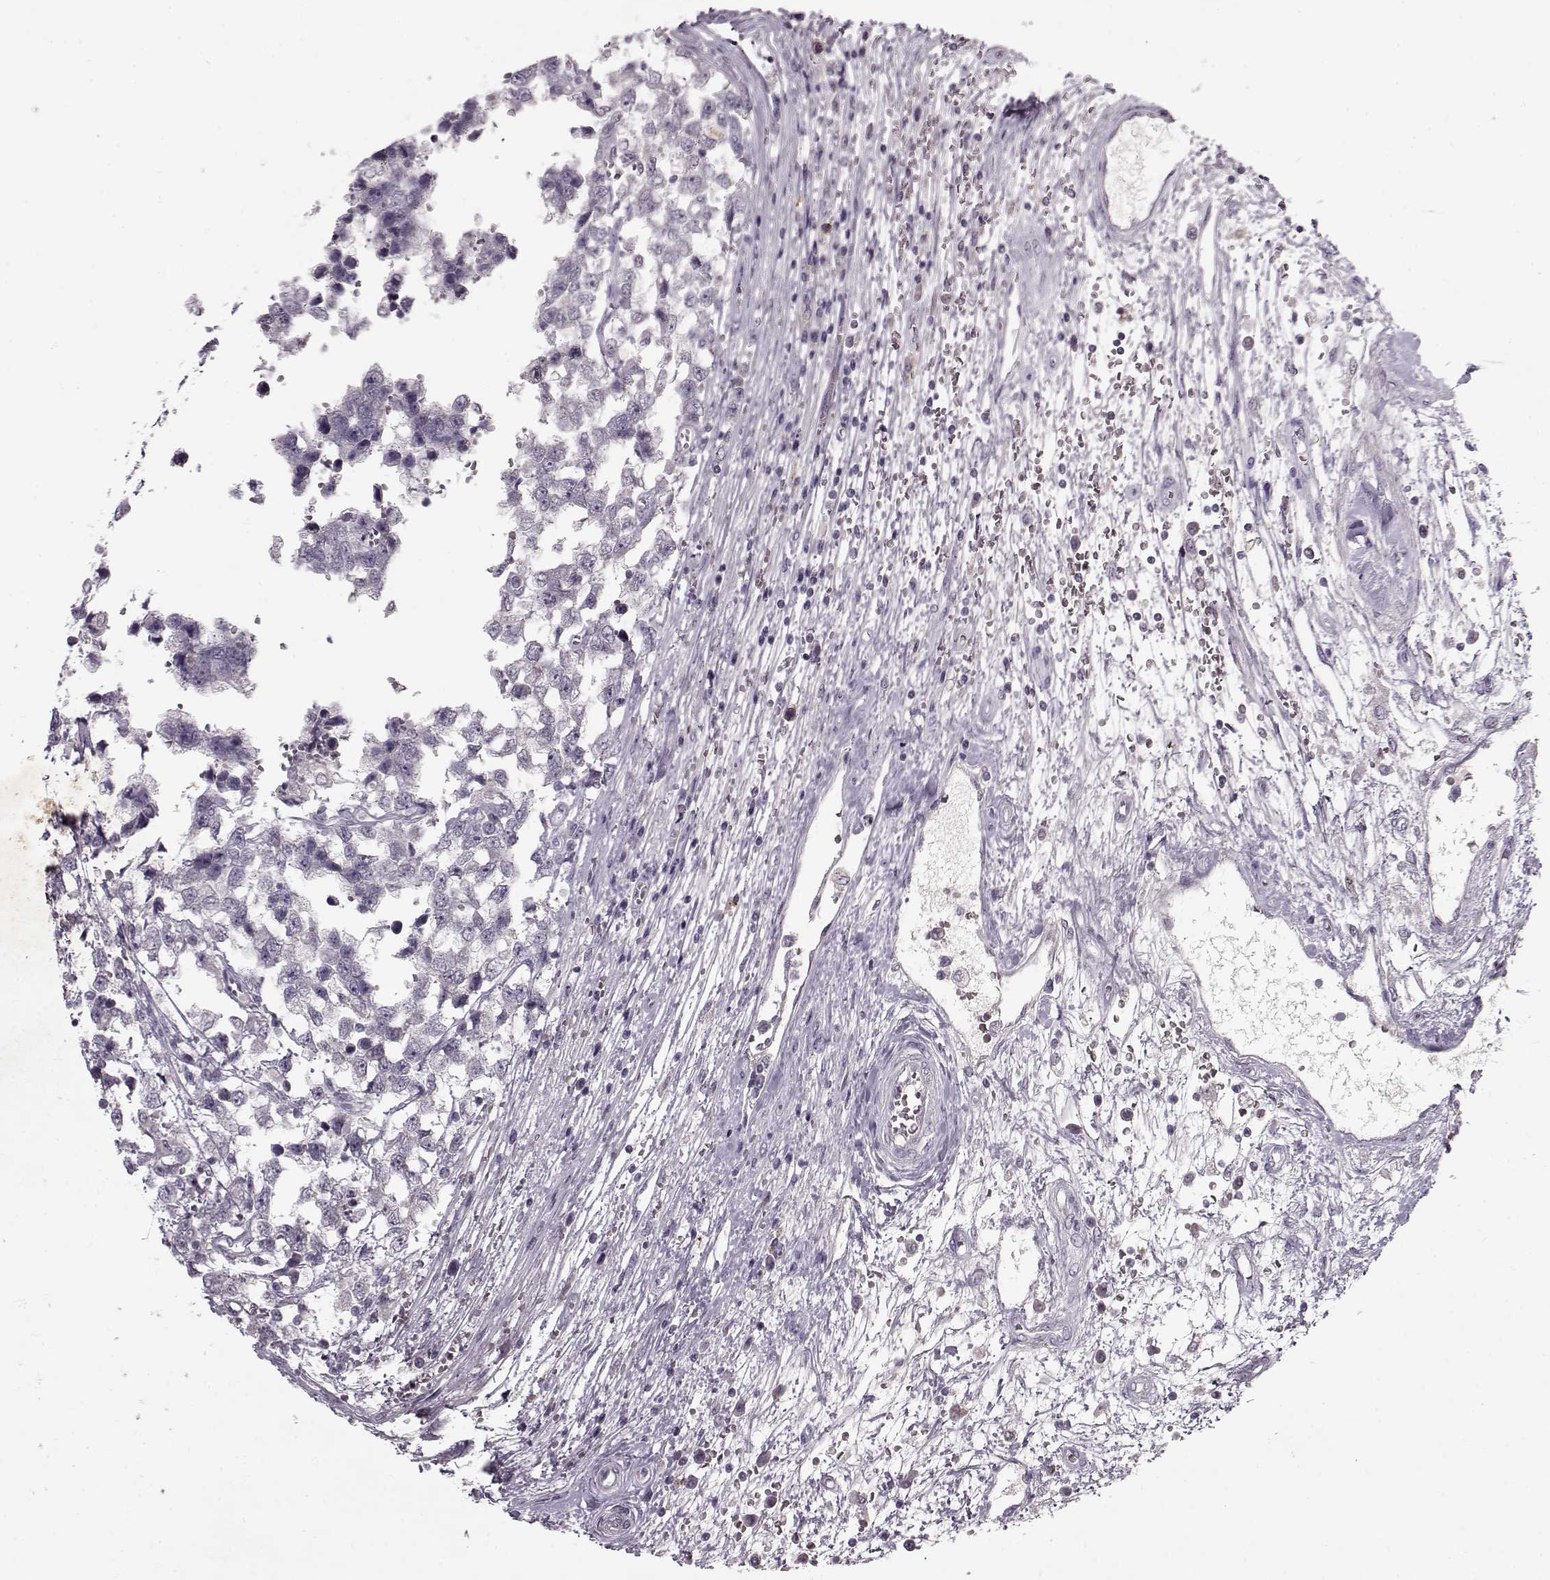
{"staining": {"intensity": "negative", "quantity": "none", "location": "none"}, "tissue": "testis cancer", "cell_type": "Tumor cells", "image_type": "cancer", "snomed": [{"axis": "morphology", "description": "Normal tissue, NOS"}, {"axis": "morphology", "description": "Seminoma, NOS"}, {"axis": "topography", "description": "Testis"}, {"axis": "topography", "description": "Epididymis"}], "caption": "An IHC micrograph of testis cancer is shown. There is no staining in tumor cells of testis cancer. (DAB (3,3'-diaminobenzidine) immunohistochemistry (IHC), high magnification).", "gene": "ACOT11", "patient": {"sex": "male", "age": 34}}